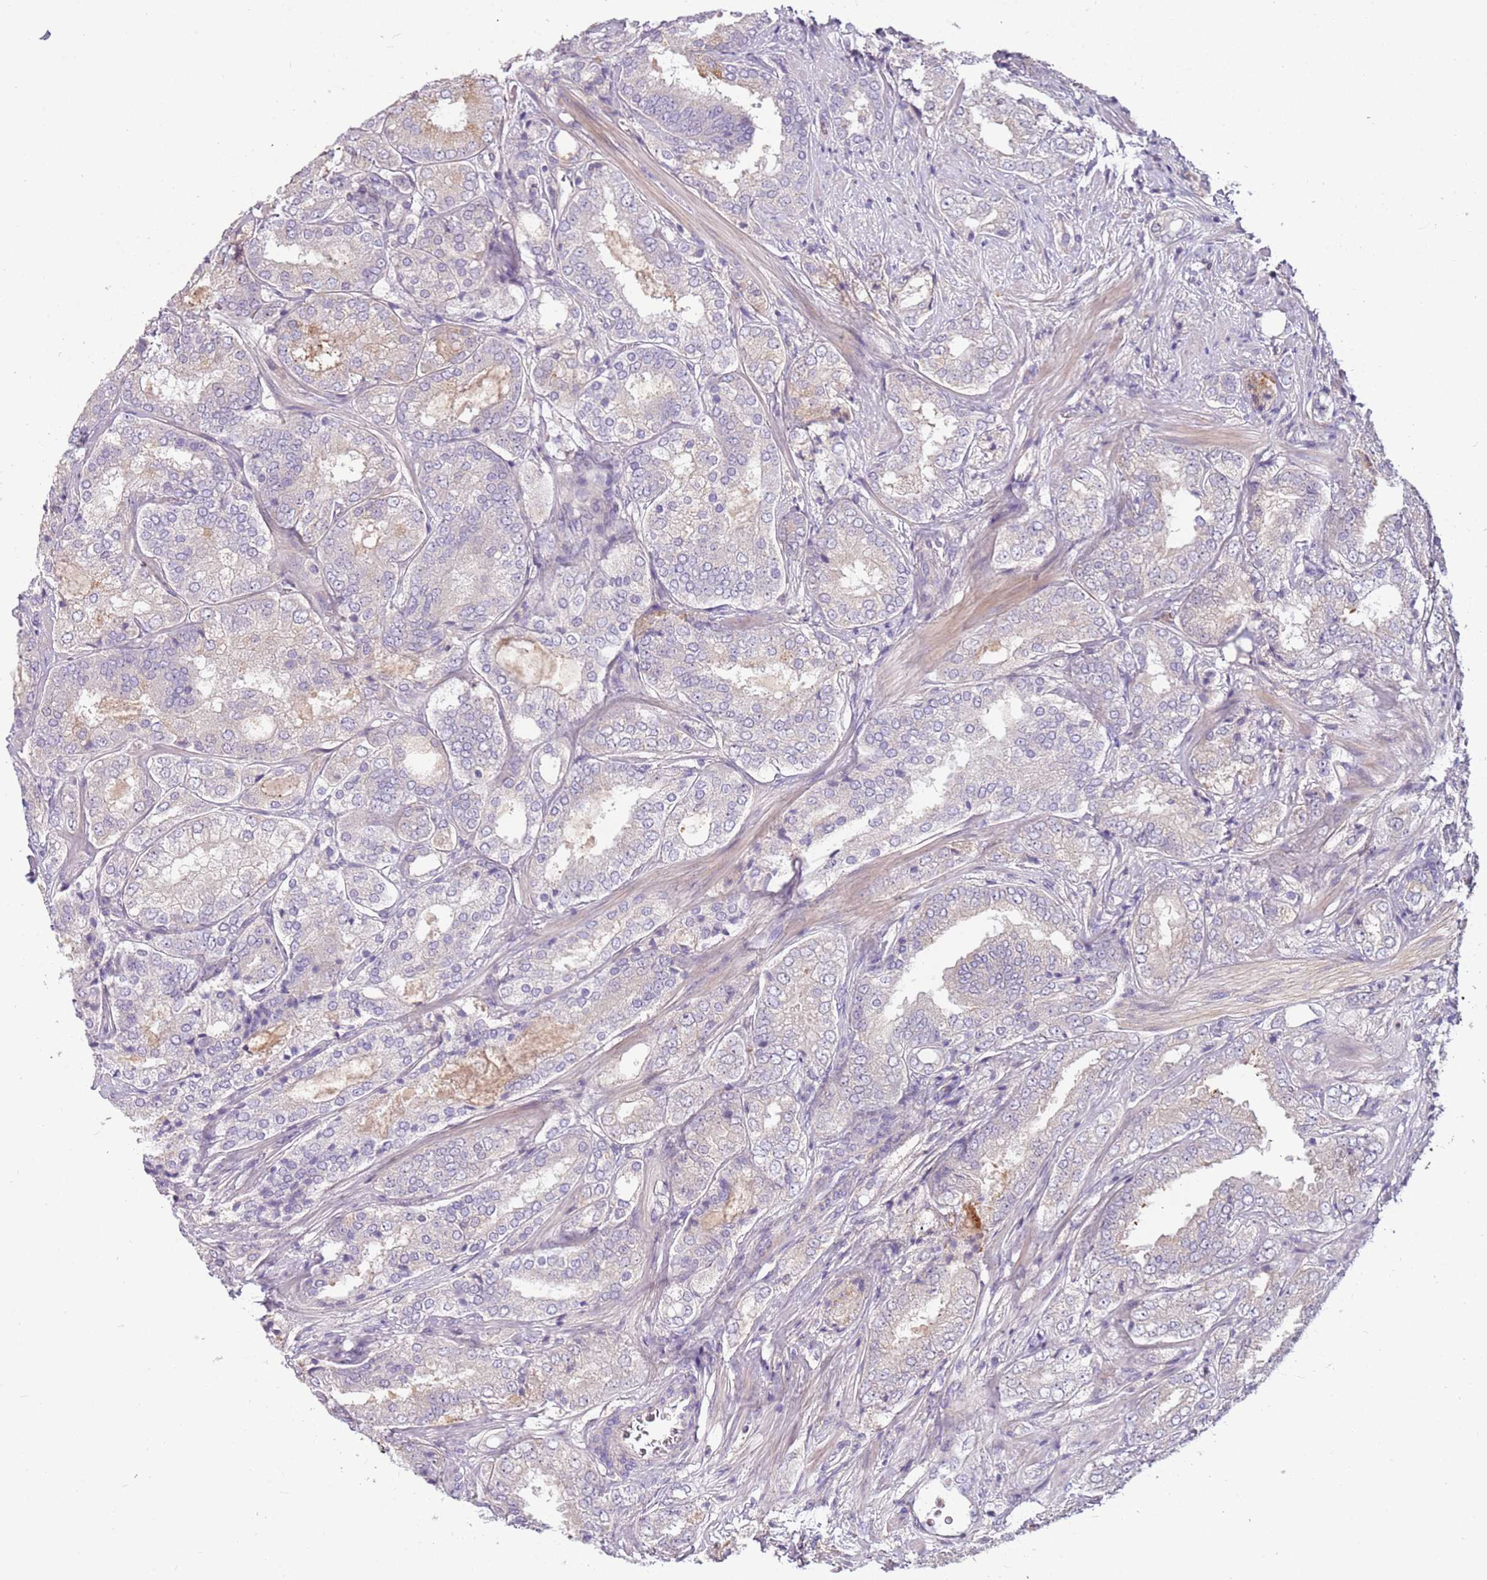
{"staining": {"intensity": "negative", "quantity": "none", "location": "none"}, "tissue": "prostate cancer", "cell_type": "Tumor cells", "image_type": "cancer", "snomed": [{"axis": "morphology", "description": "Adenocarcinoma, High grade"}, {"axis": "topography", "description": "Prostate"}], "caption": "Tumor cells are negative for protein expression in human prostate cancer (high-grade adenocarcinoma).", "gene": "ARHGAP5", "patient": {"sex": "male", "age": 63}}